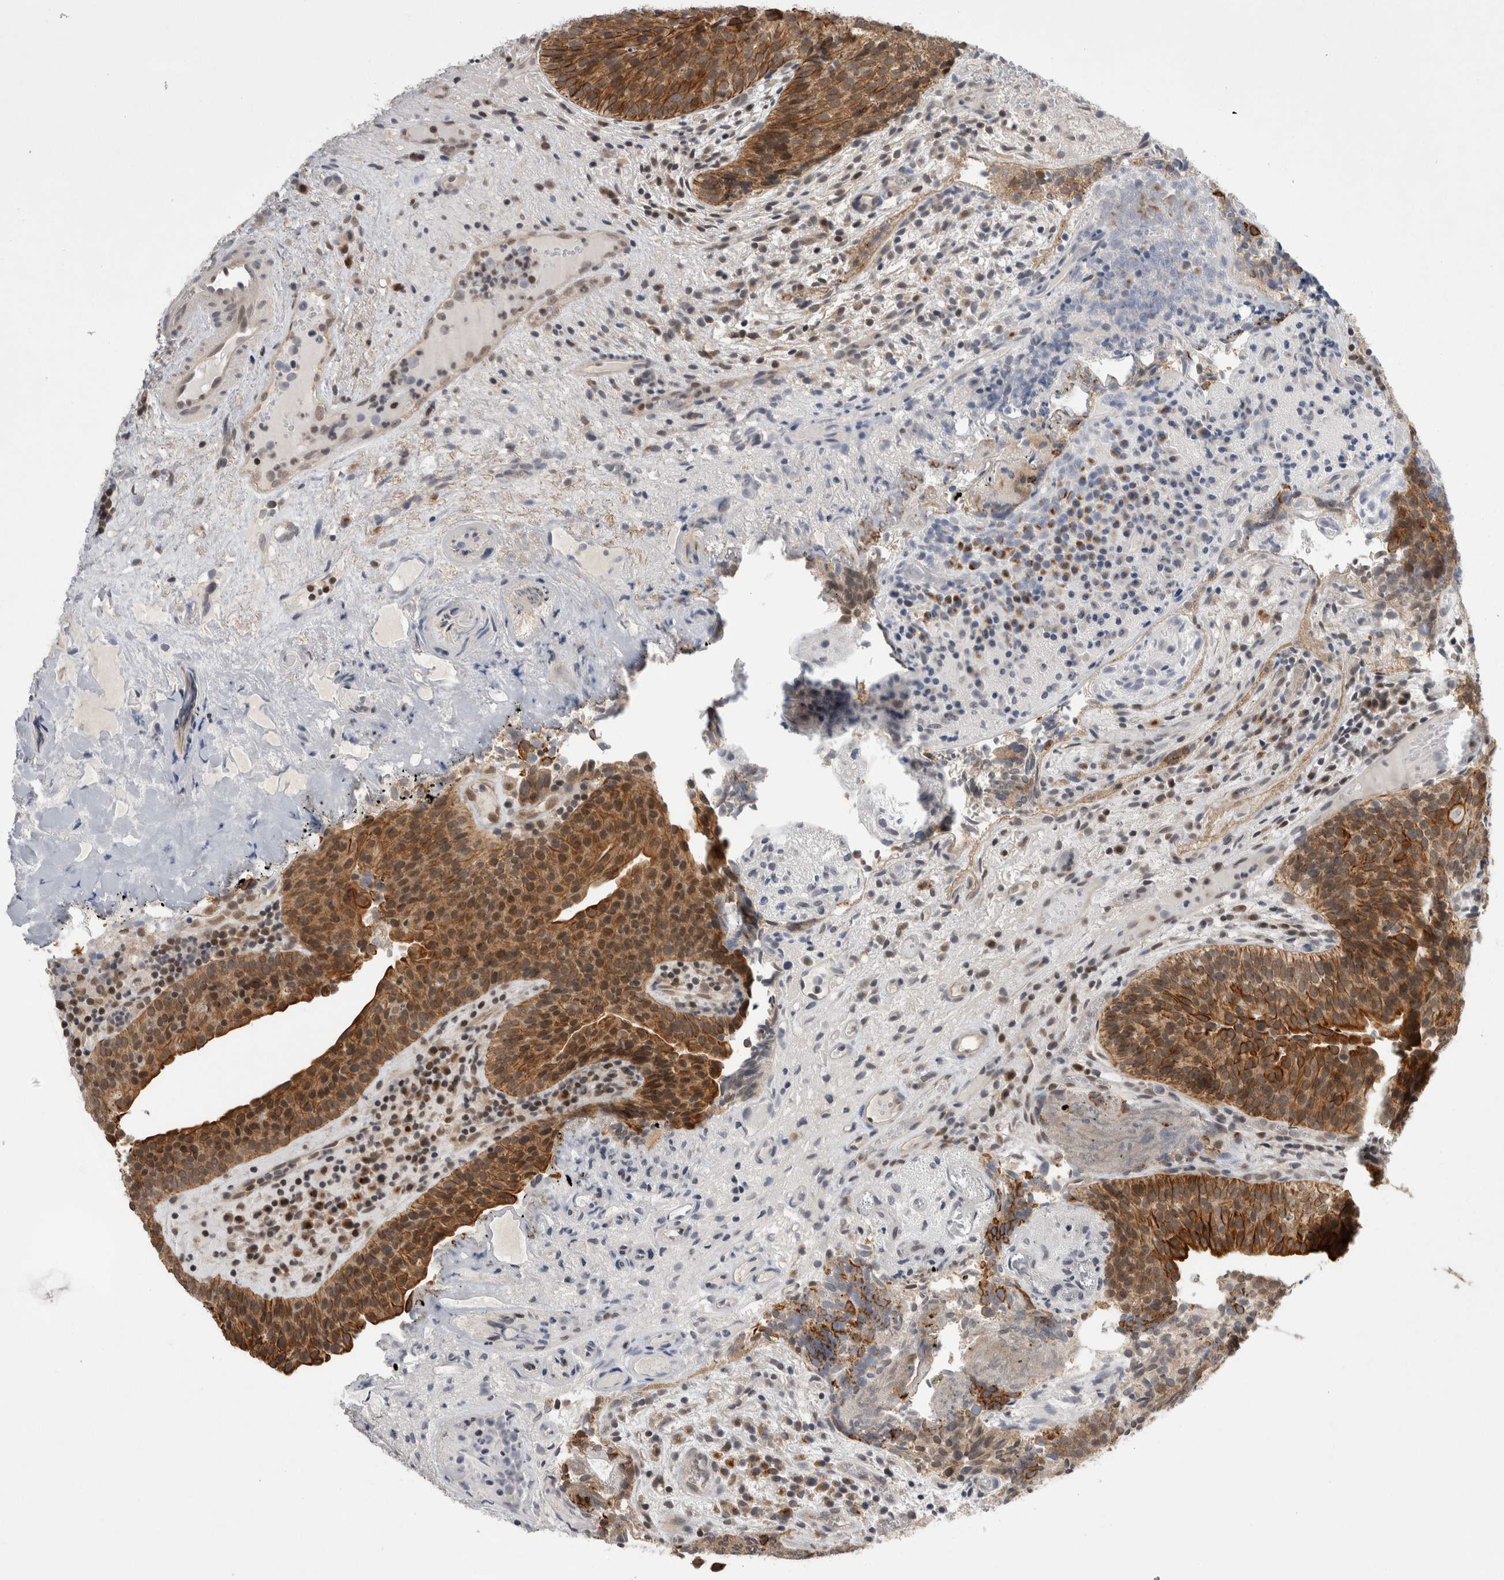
{"staining": {"intensity": "strong", "quantity": ">75%", "location": "cytoplasmic/membranous"}, "tissue": "urothelial cancer", "cell_type": "Tumor cells", "image_type": "cancer", "snomed": [{"axis": "morphology", "description": "Urothelial carcinoma, Low grade"}, {"axis": "topography", "description": "Urinary bladder"}], "caption": "DAB immunohistochemical staining of urothelial carcinoma (low-grade) shows strong cytoplasmic/membranous protein expression in approximately >75% of tumor cells. (brown staining indicates protein expression, while blue staining denotes nuclei).", "gene": "ZNF341", "patient": {"sex": "male", "age": 86}}